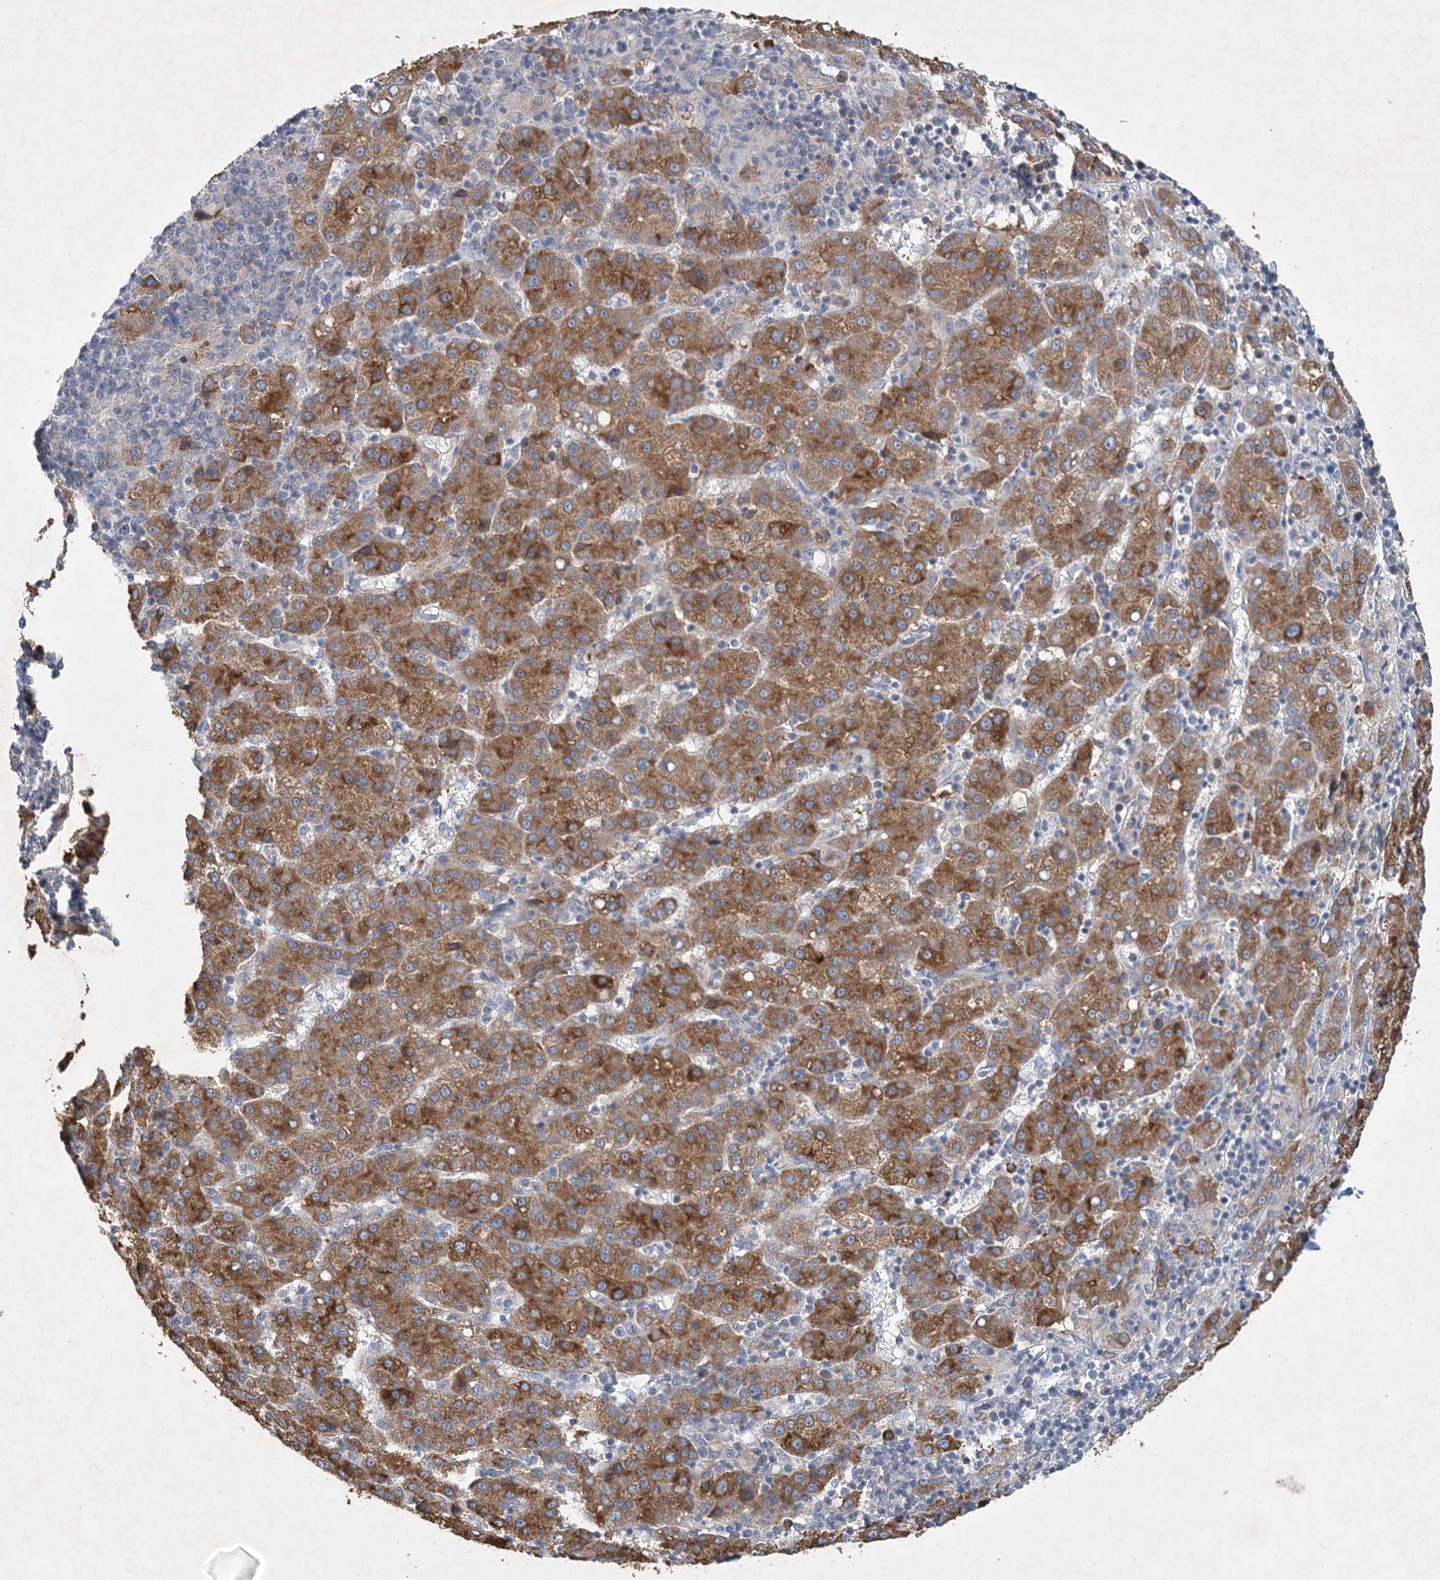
{"staining": {"intensity": "moderate", "quantity": ">75%", "location": "cytoplasmic/membranous"}, "tissue": "liver cancer", "cell_type": "Tumor cells", "image_type": "cancer", "snomed": [{"axis": "morphology", "description": "Carcinoma, Hepatocellular, NOS"}, {"axis": "topography", "description": "Liver"}], "caption": "A brown stain labels moderate cytoplasmic/membranous expression of a protein in human liver cancer tumor cells. The protein of interest is stained brown, and the nuclei are stained in blue (DAB IHC with brightfield microscopy, high magnification).", "gene": "RNF25", "patient": {"sex": "female", "age": 58}}